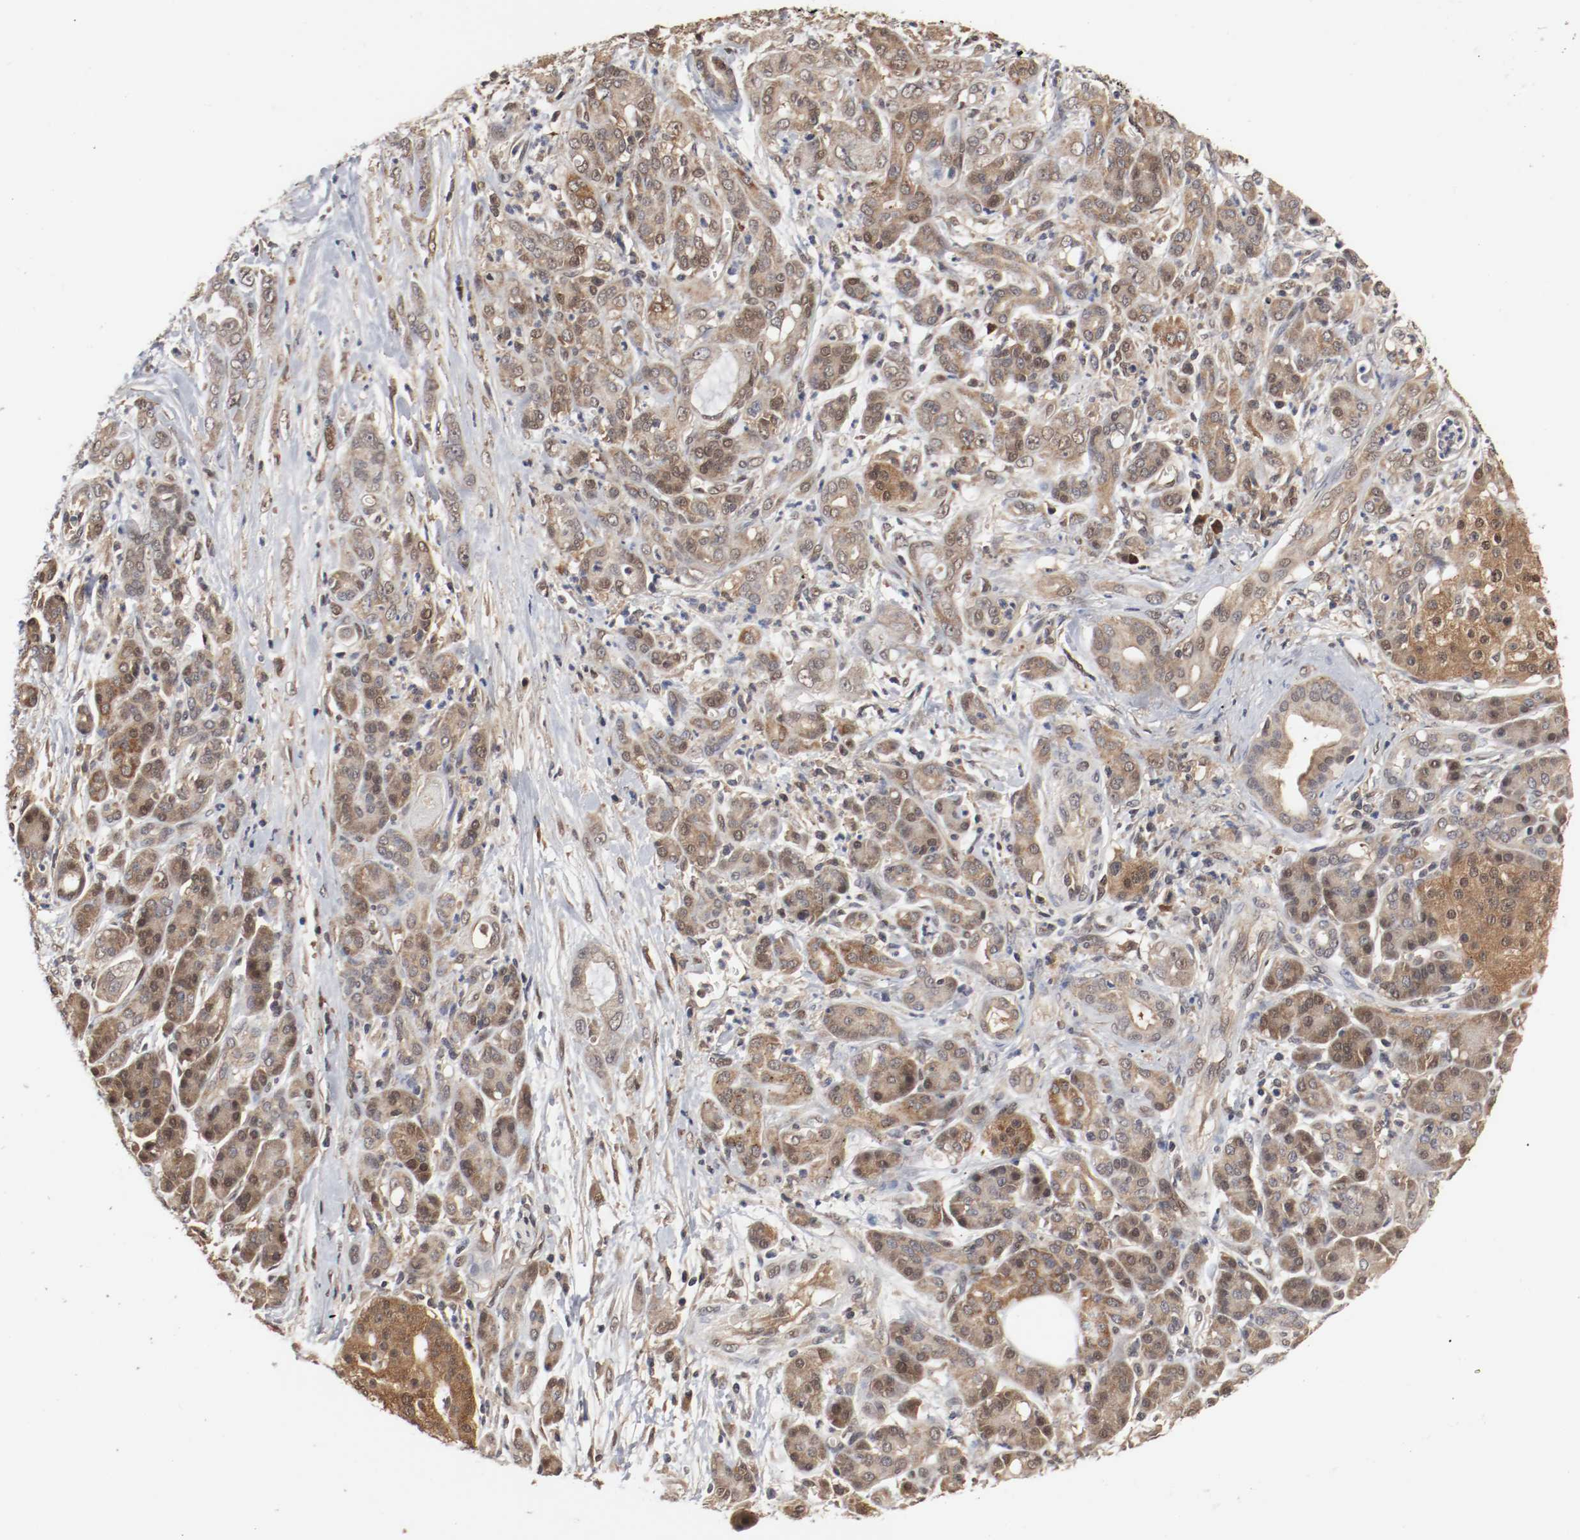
{"staining": {"intensity": "moderate", "quantity": ">75%", "location": "cytoplasmic/membranous,nuclear"}, "tissue": "pancreatic cancer", "cell_type": "Tumor cells", "image_type": "cancer", "snomed": [{"axis": "morphology", "description": "Adenocarcinoma, NOS"}, {"axis": "topography", "description": "Pancreas"}], "caption": "There is medium levels of moderate cytoplasmic/membranous and nuclear staining in tumor cells of pancreatic cancer (adenocarcinoma), as demonstrated by immunohistochemical staining (brown color).", "gene": "AFG3L2", "patient": {"sex": "male", "age": 59}}